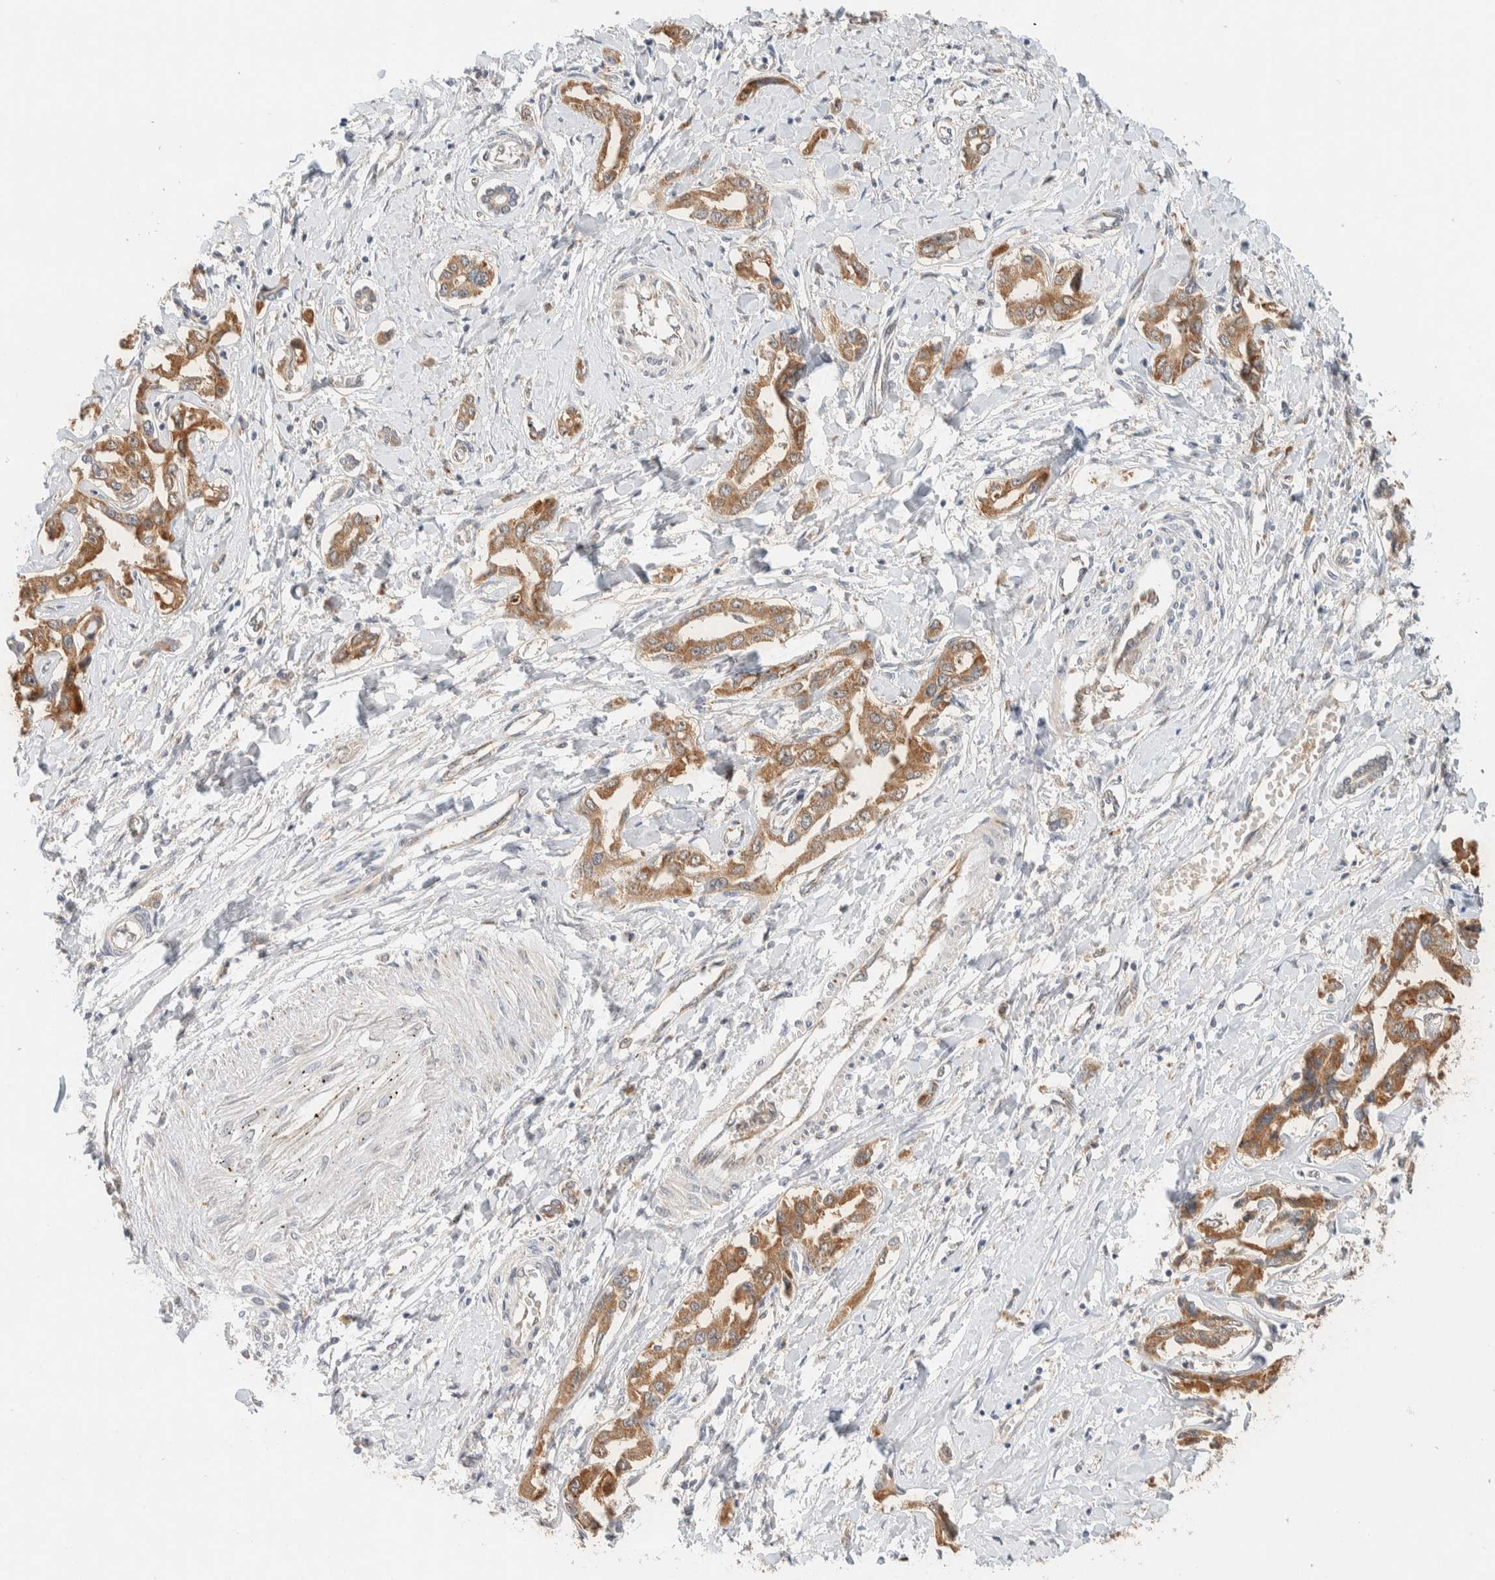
{"staining": {"intensity": "moderate", "quantity": ">75%", "location": "cytoplasmic/membranous"}, "tissue": "liver cancer", "cell_type": "Tumor cells", "image_type": "cancer", "snomed": [{"axis": "morphology", "description": "Cholangiocarcinoma"}, {"axis": "topography", "description": "Liver"}], "caption": "A micrograph of liver cholangiocarcinoma stained for a protein exhibits moderate cytoplasmic/membranous brown staining in tumor cells.", "gene": "MRPL41", "patient": {"sex": "male", "age": 59}}